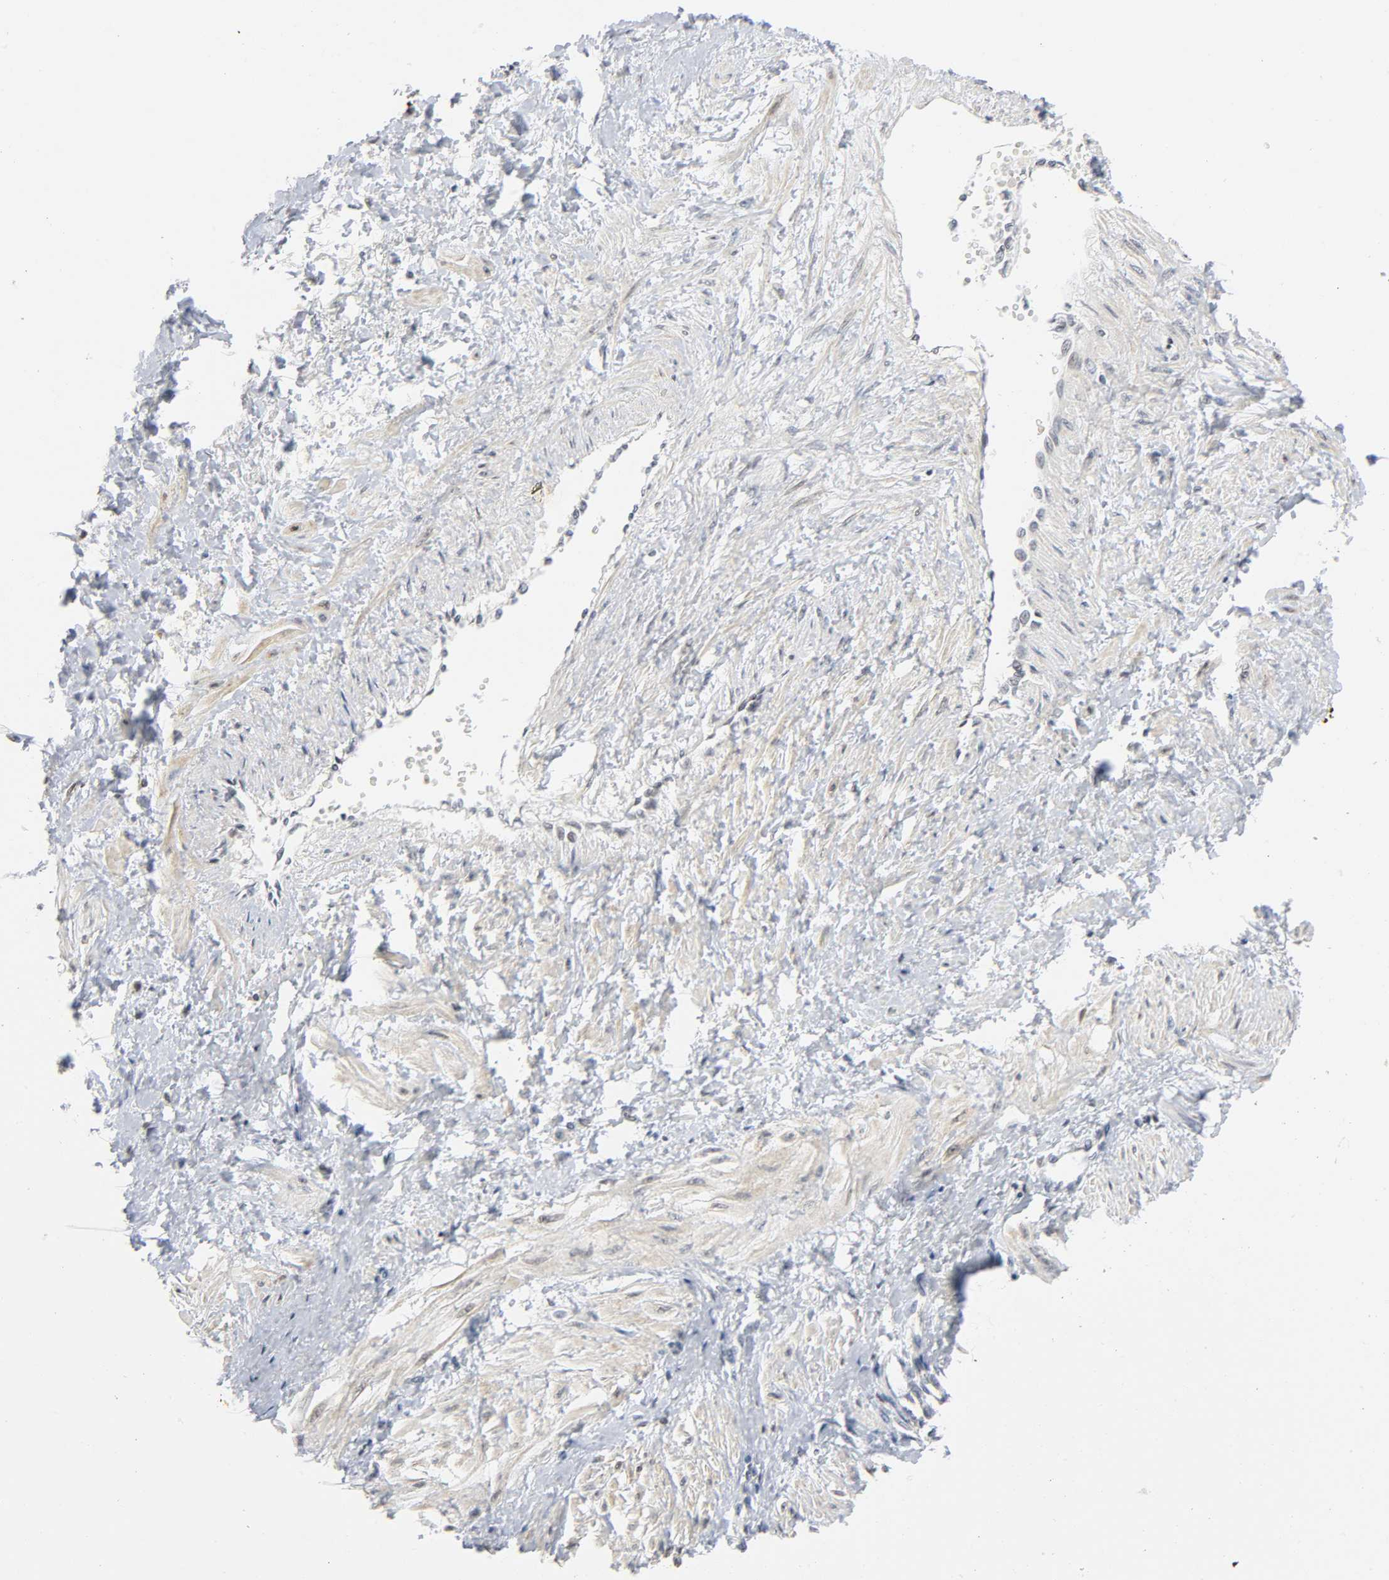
{"staining": {"intensity": "weak", "quantity": "25%-75%", "location": "cytoplasmic/membranous"}, "tissue": "smooth muscle", "cell_type": "Smooth muscle cells", "image_type": "normal", "snomed": [{"axis": "morphology", "description": "Normal tissue, NOS"}, {"axis": "topography", "description": "Smooth muscle"}, {"axis": "topography", "description": "Uterus"}], "caption": "Immunohistochemical staining of benign human smooth muscle exhibits low levels of weak cytoplasmic/membranous positivity in about 25%-75% of smooth muscle cells.", "gene": "KAT2B", "patient": {"sex": "female", "age": 39}}